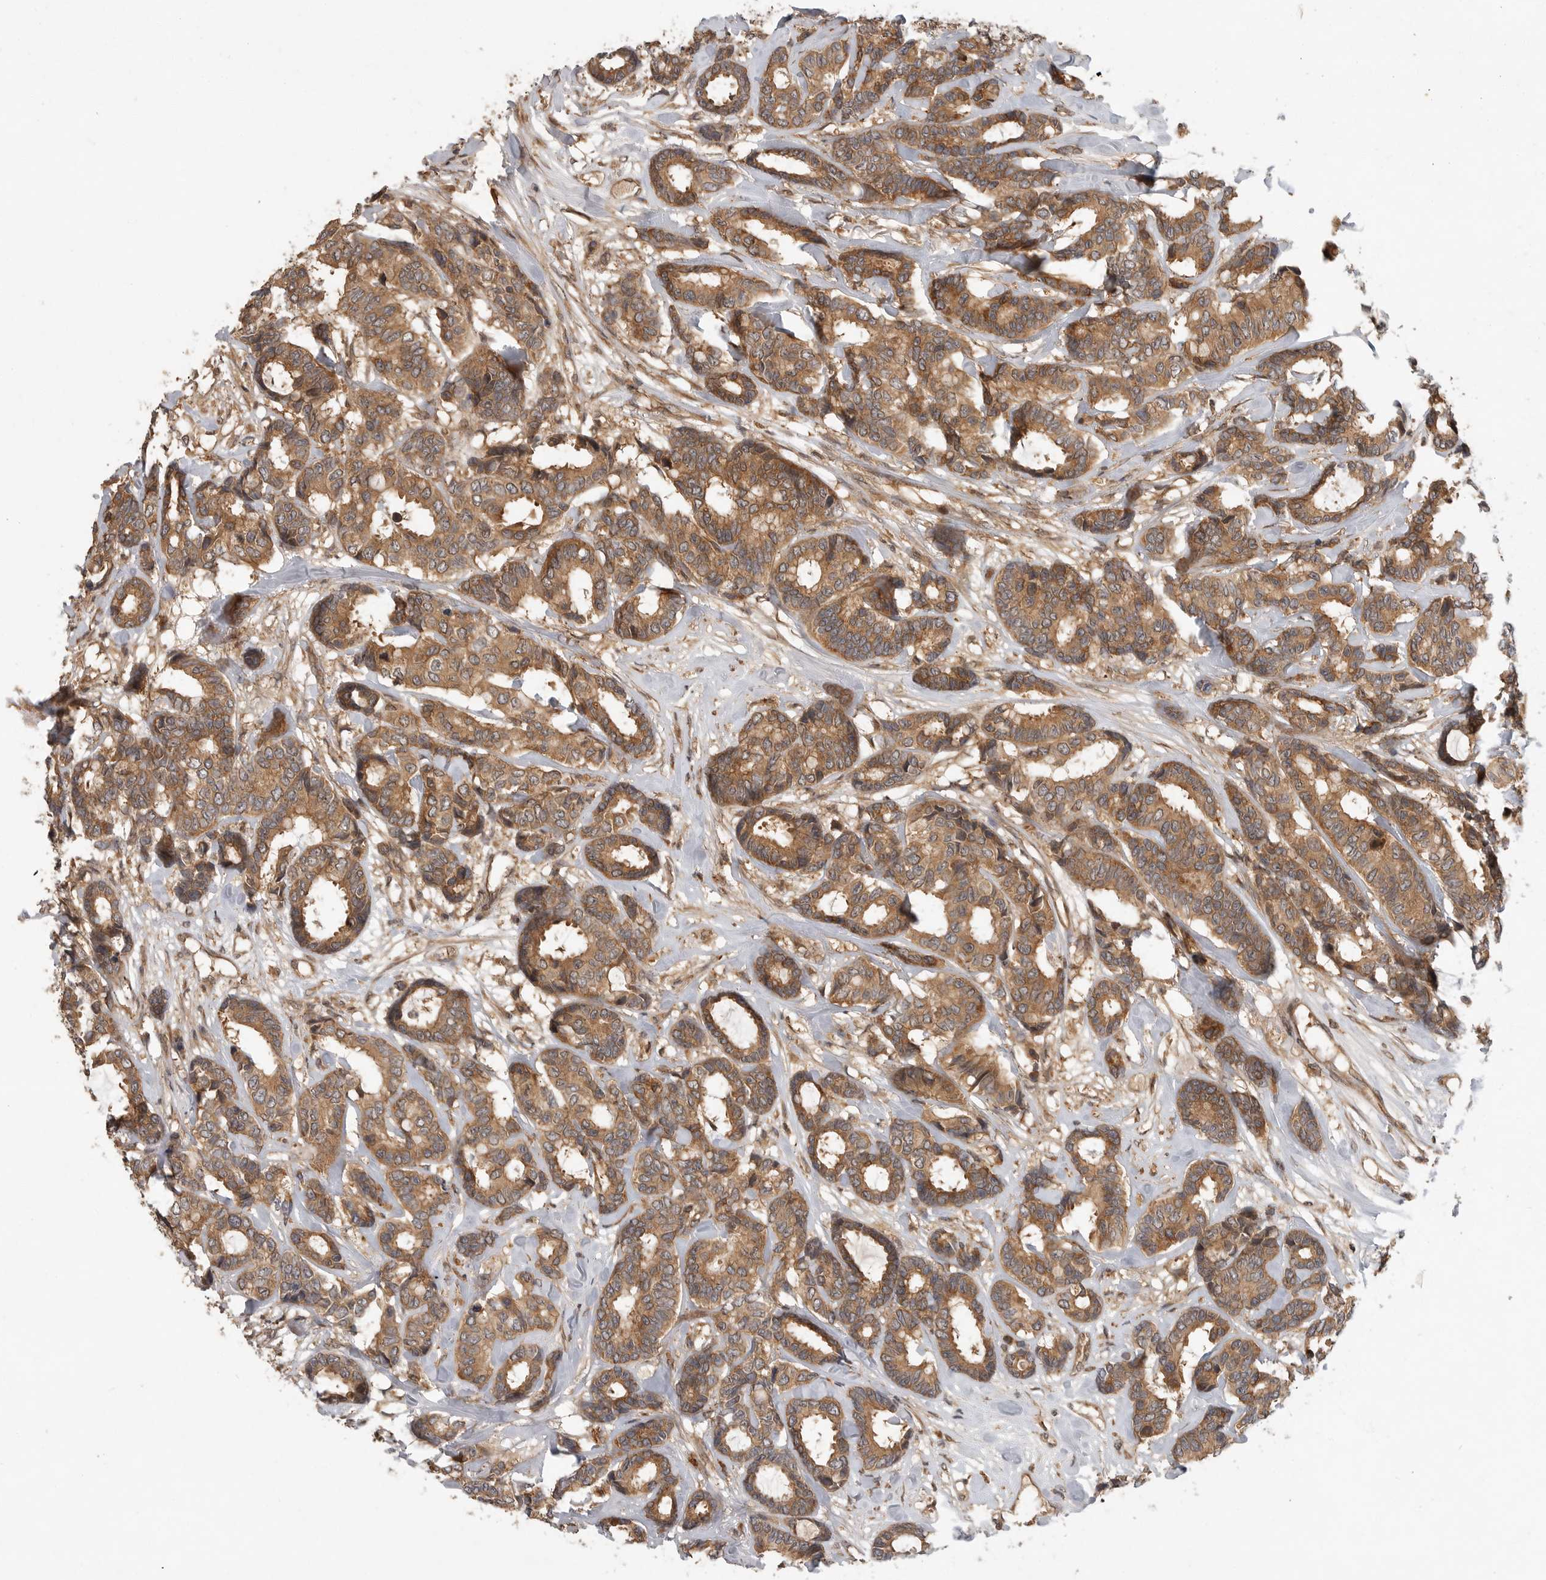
{"staining": {"intensity": "moderate", "quantity": ">75%", "location": "cytoplasmic/membranous"}, "tissue": "breast cancer", "cell_type": "Tumor cells", "image_type": "cancer", "snomed": [{"axis": "morphology", "description": "Duct carcinoma"}, {"axis": "topography", "description": "Breast"}], "caption": "Moderate cytoplasmic/membranous protein positivity is appreciated in approximately >75% of tumor cells in breast invasive ductal carcinoma.", "gene": "OSBPL9", "patient": {"sex": "female", "age": 87}}